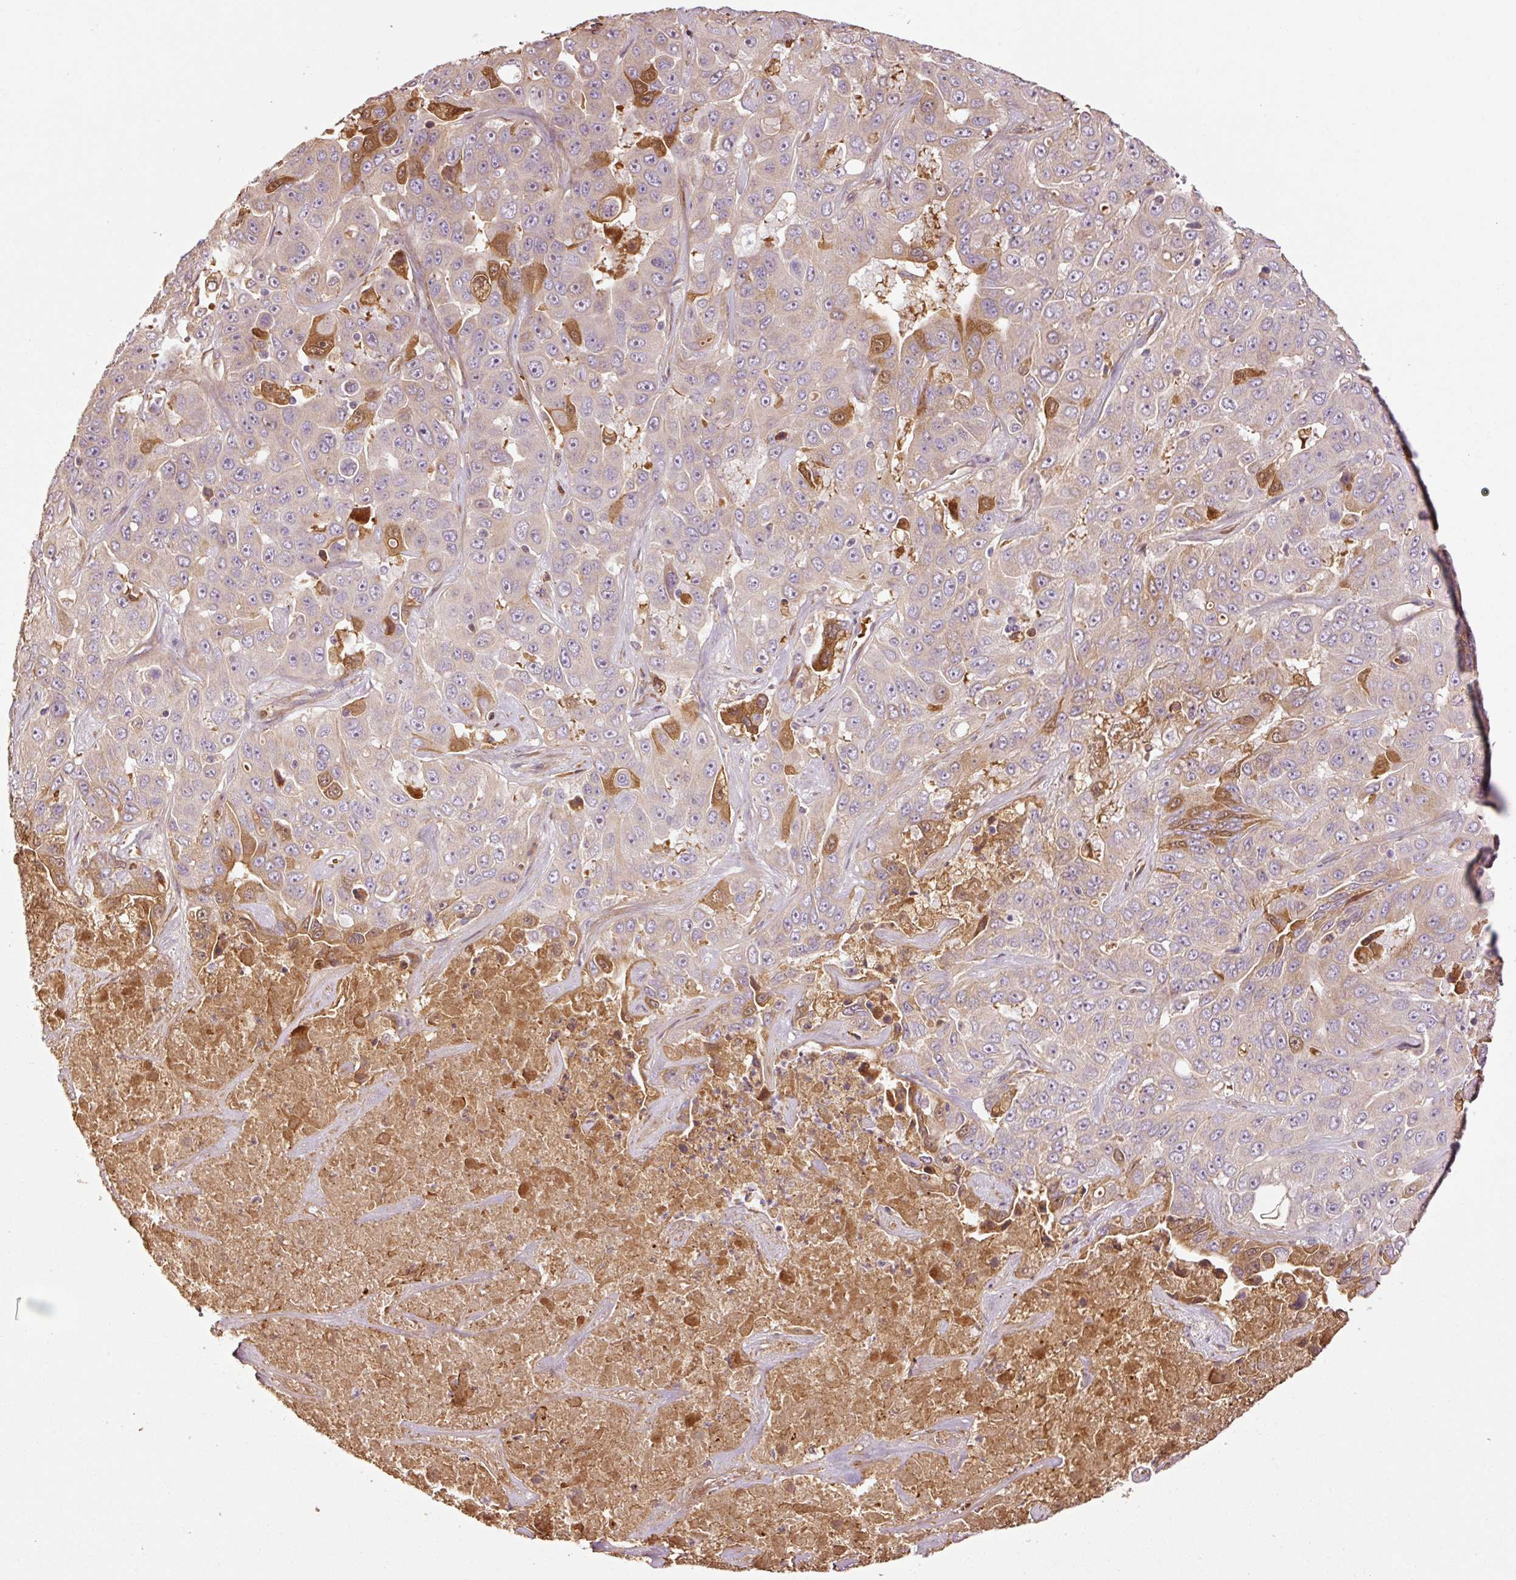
{"staining": {"intensity": "moderate", "quantity": "<25%", "location": "cytoplasmic/membranous,nuclear"}, "tissue": "liver cancer", "cell_type": "Tumor cells", "image_type": "cancer", "snomed": [{"axis": "morphology", "description": "Cholangiocarcinoma"}, {"axis": "topography", "description": "Liver"}], "caption": "Cholangiocarcinoma (liver) tissue shows moderate cytoplasmic/membranous and nuclear positivity in about <25% of tumor cells, visualized by immunohistochemistry.", "gene": "NID2", "patient": {"sex": "female", "age": 52}}